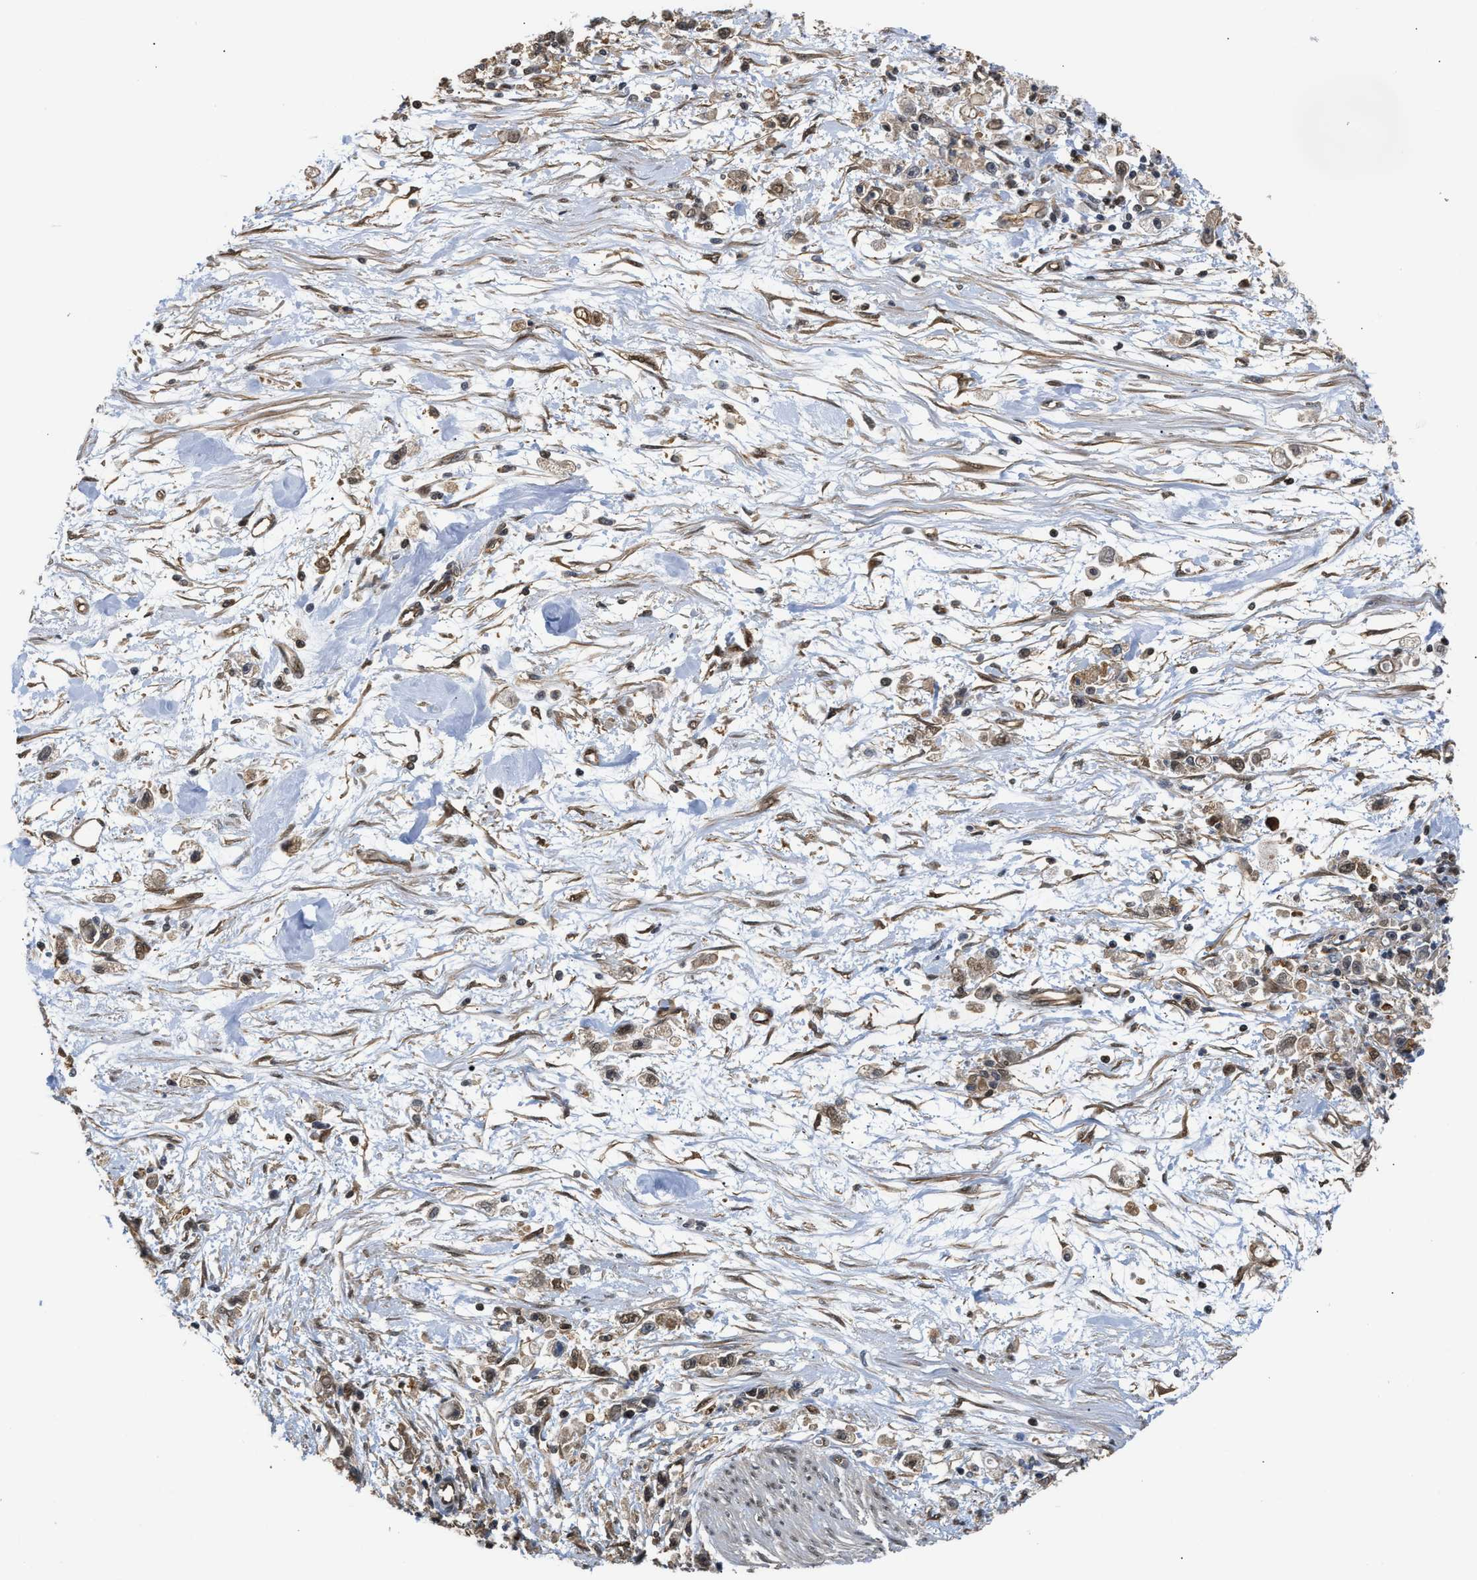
{"staining": {"intensity": "weak", "quantity": ">75%", "location": "nuclear"}, "tissue": "stomach cancer", "cell_type": "Tumor cells", "image_type": "cancer", "snomed": [{"axis": "morphology", "description": "Adenocarcinoma, NOS"}, {"axis": "topography", "description": "Stomach"}], "caption": "Immunohistochemistry (IHC) (DAB (3,3'-diaminobenzidine)) staining of stomach cancer (adenocarcinoma) exhibits weak nuclear protein positivity in approximately >75% of tumor cells. (Stains: DAB in brown, nuclei in blue, Microscopy: brightfield microscopy at high magnification).", "gene": "SCAI", "patient": {"sex": "female", "age": 59}}